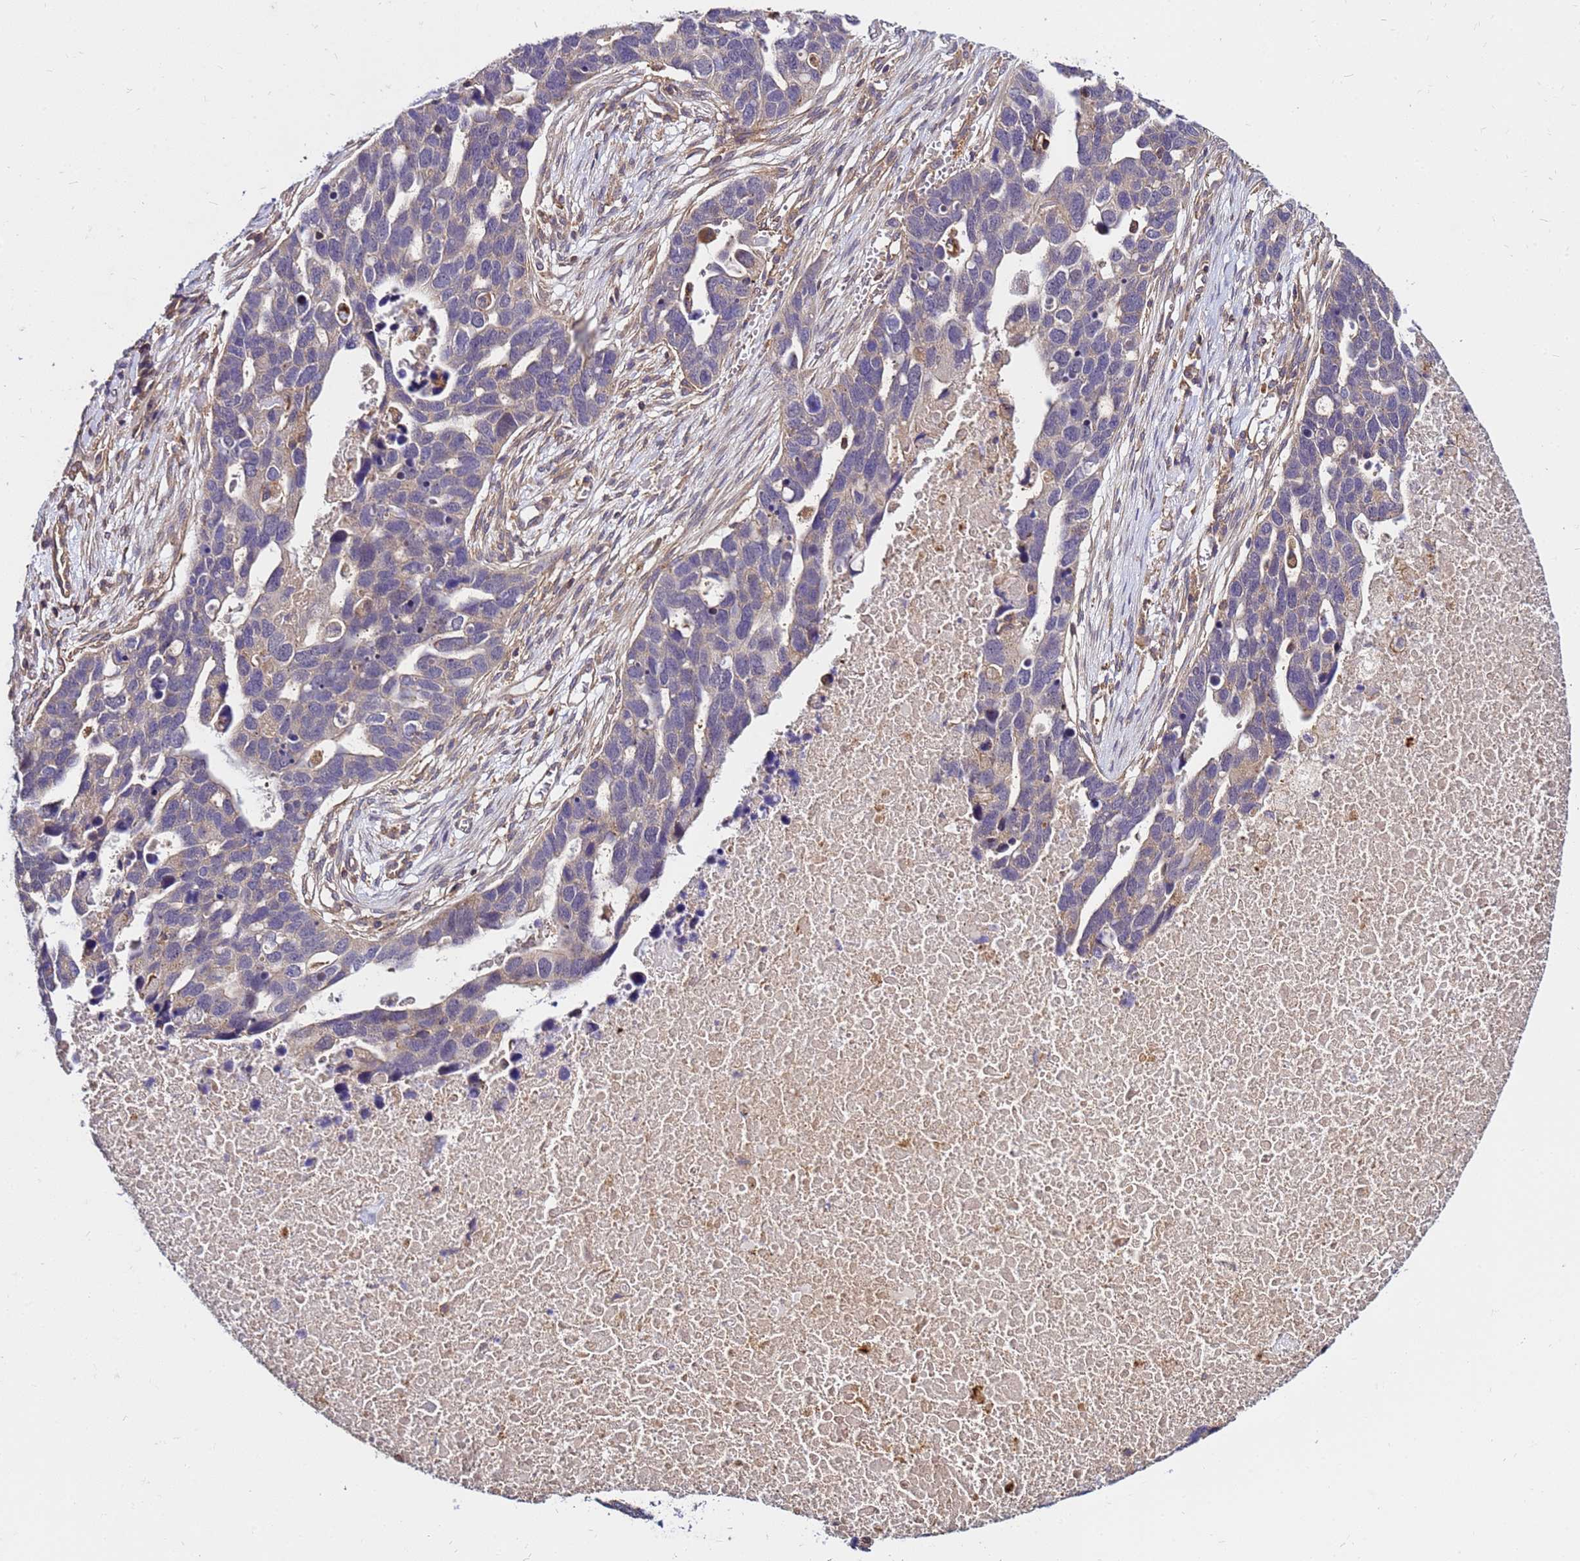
{"staining": {"intensity": "weak", "quantity": "<25%", "location": "cytoplasmic/membranous"}, "tissue": "ovarian cancer", "cell_type": "Tumor cells", "image_type": "cancer", "snomed": [{"axis": "morphology", "description": "Cystadenocarcinoma, serous, NOS"}, {"axis": "topography", "description": "Ovary"}], "caption": "The immunohistochemistry (IHC) image has no significant positivity in tumor cells of ovarian cancer (serous cystadenocarcinoma) tissue.", "gene": "STK38", "patient": {"sex": "female", "age": 54}}